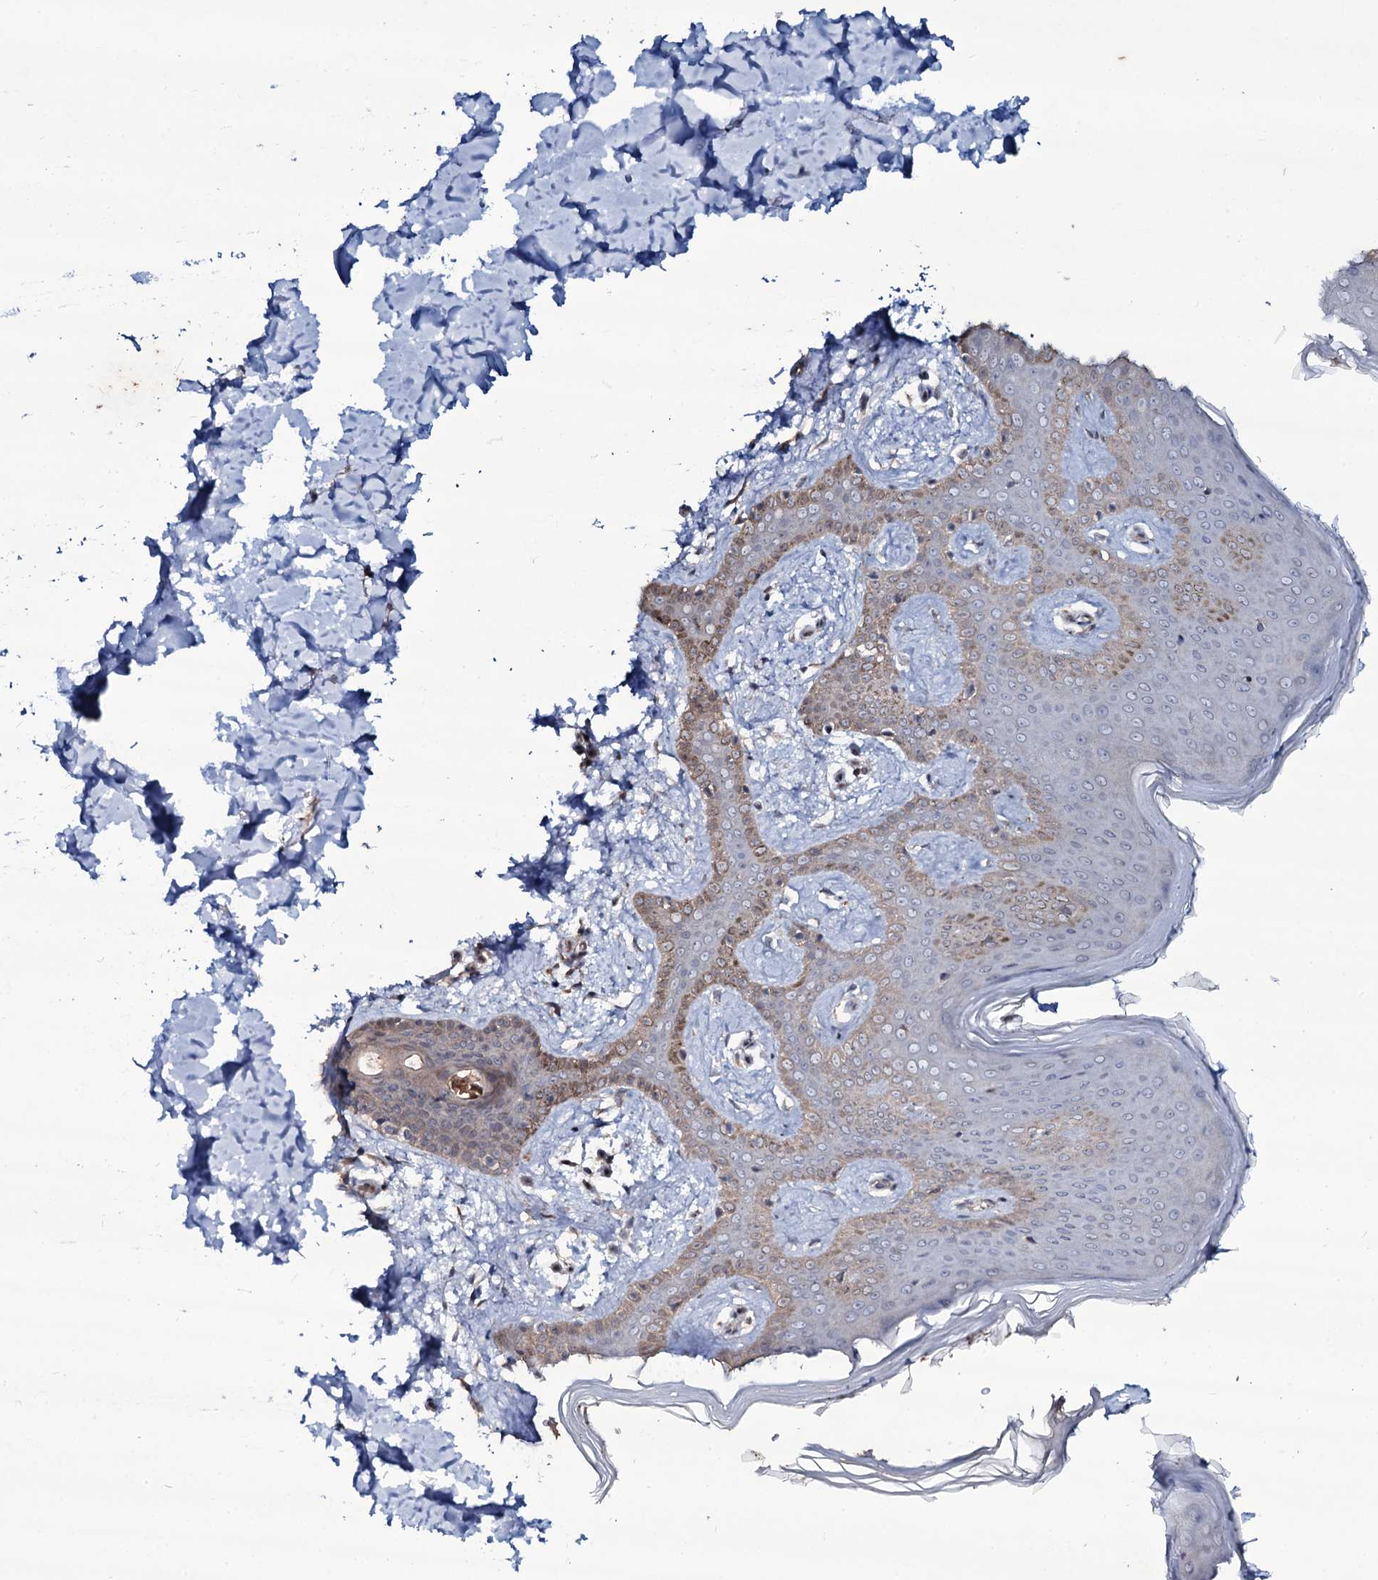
{"staining": {"intensity": "moderate", "quantity": ">75%", "location": "cytoplasmic/membranous"}, "tissue": "skin", "cell_type": "Fibroblasts", "image_type": "normal", "snomed": [{"axis": "morphology", "description": "Normal tissue, NOS"}, {"axis": "topography", "description": "Skin"}], "caption": "IHC of normal human skin demonstrates medium levels of moderate cytoplasmic/membranous positivity in approximately >75% of fibroblasts. (DAB (3,3'-diaminobenzidine) IHC, brown staining for protein, blue staining for nuclei).", "gene": "SNAP23", "patient": {"sex": "male", "age": 36}}